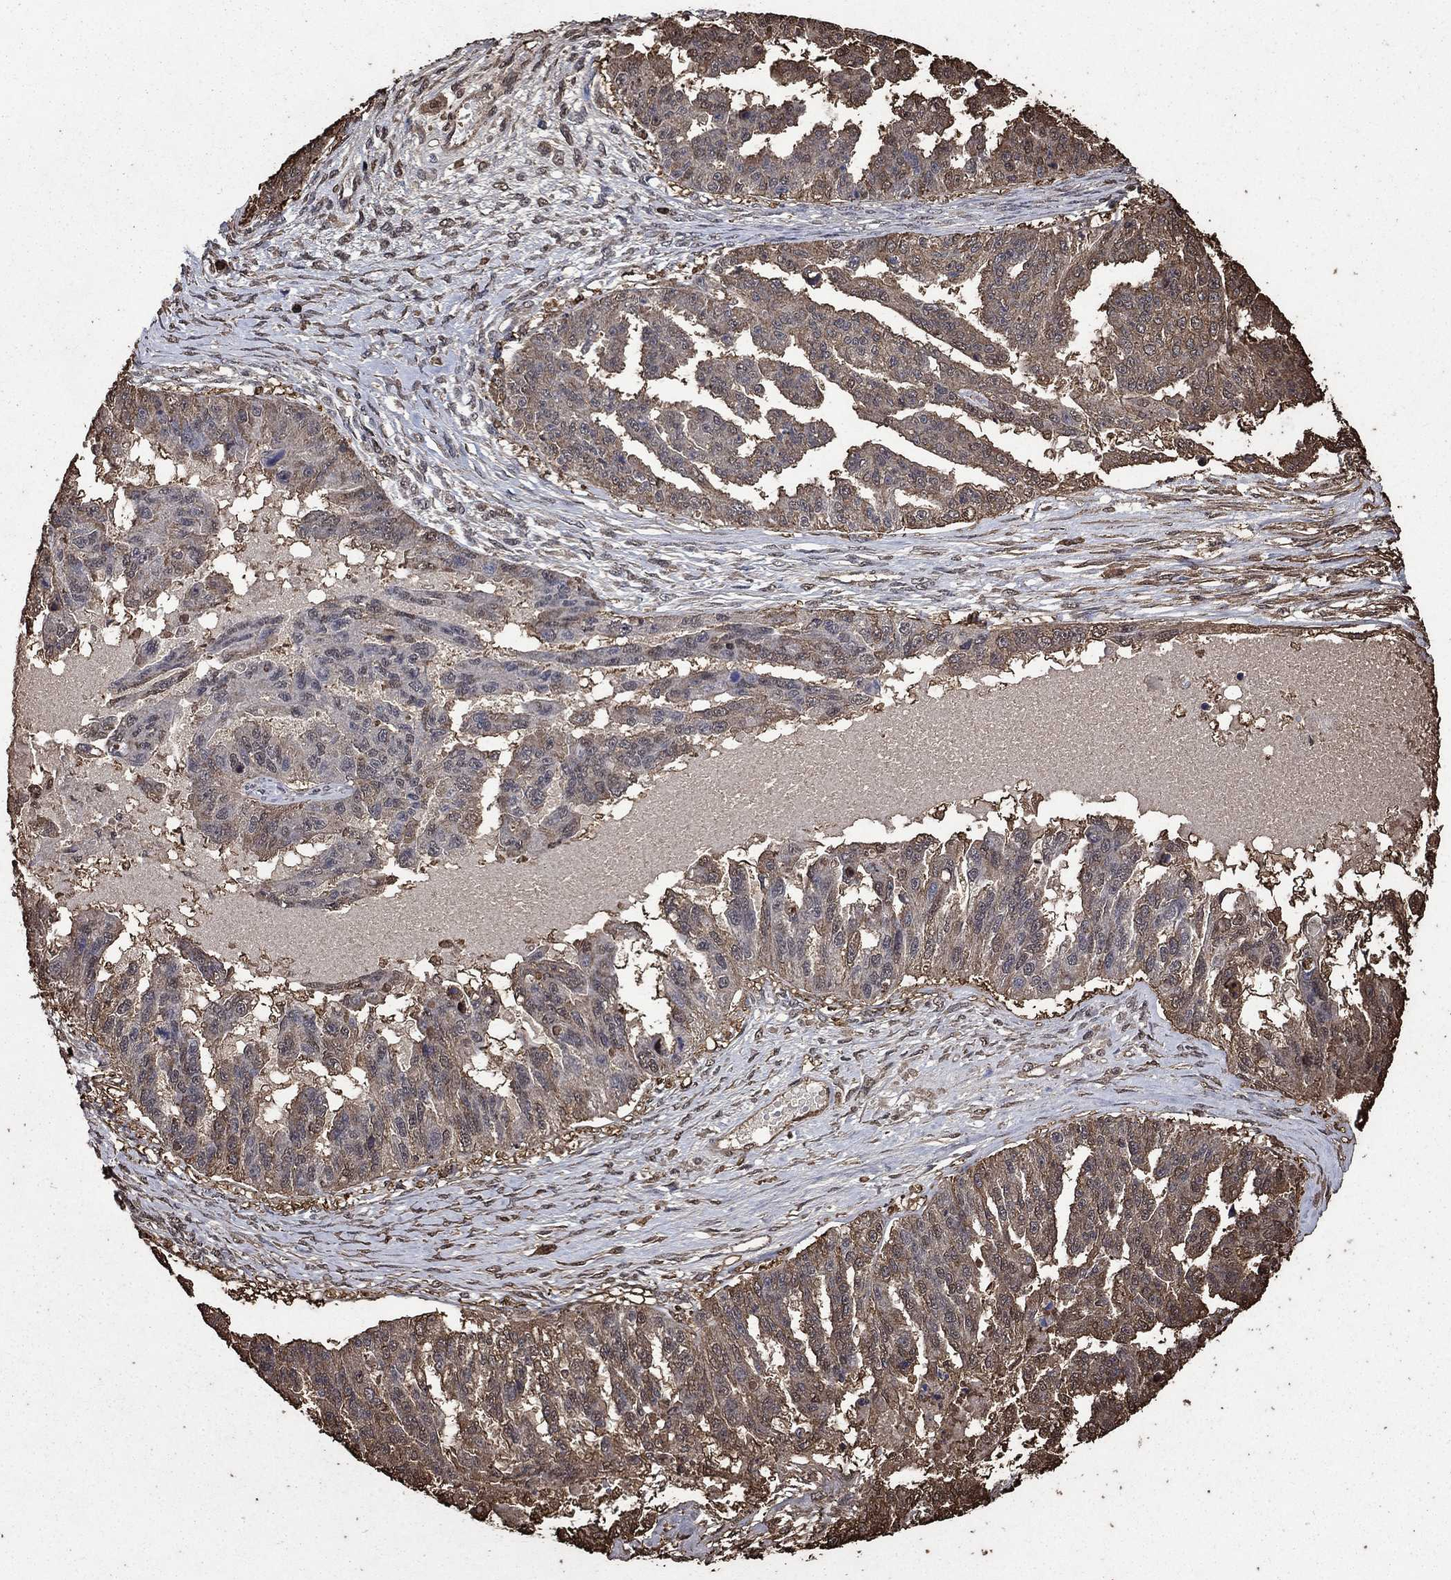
{"staining": {"intensity": "weak", "quantity": "25%-75%", "location": "cytoplasmic/membranous"}, "tissue": "ovarian cancer", "cell_type": "Tumor cells", "image_type": "cancer", "snomed": [{"axis": "morphology", "description": "Cystadenocarcinoma, serous, NOS"}, {"axis": "topography", "description": "Ovary"}], "caption": "Protein staining of serous cystadenocarcinoma (ovarian) tissue shows weak cytoplasmic/membranous staining in about 25%-75% of tumor cells.", "gene": "GAPDH", "patient": {"sex": "female", "age": 58}}